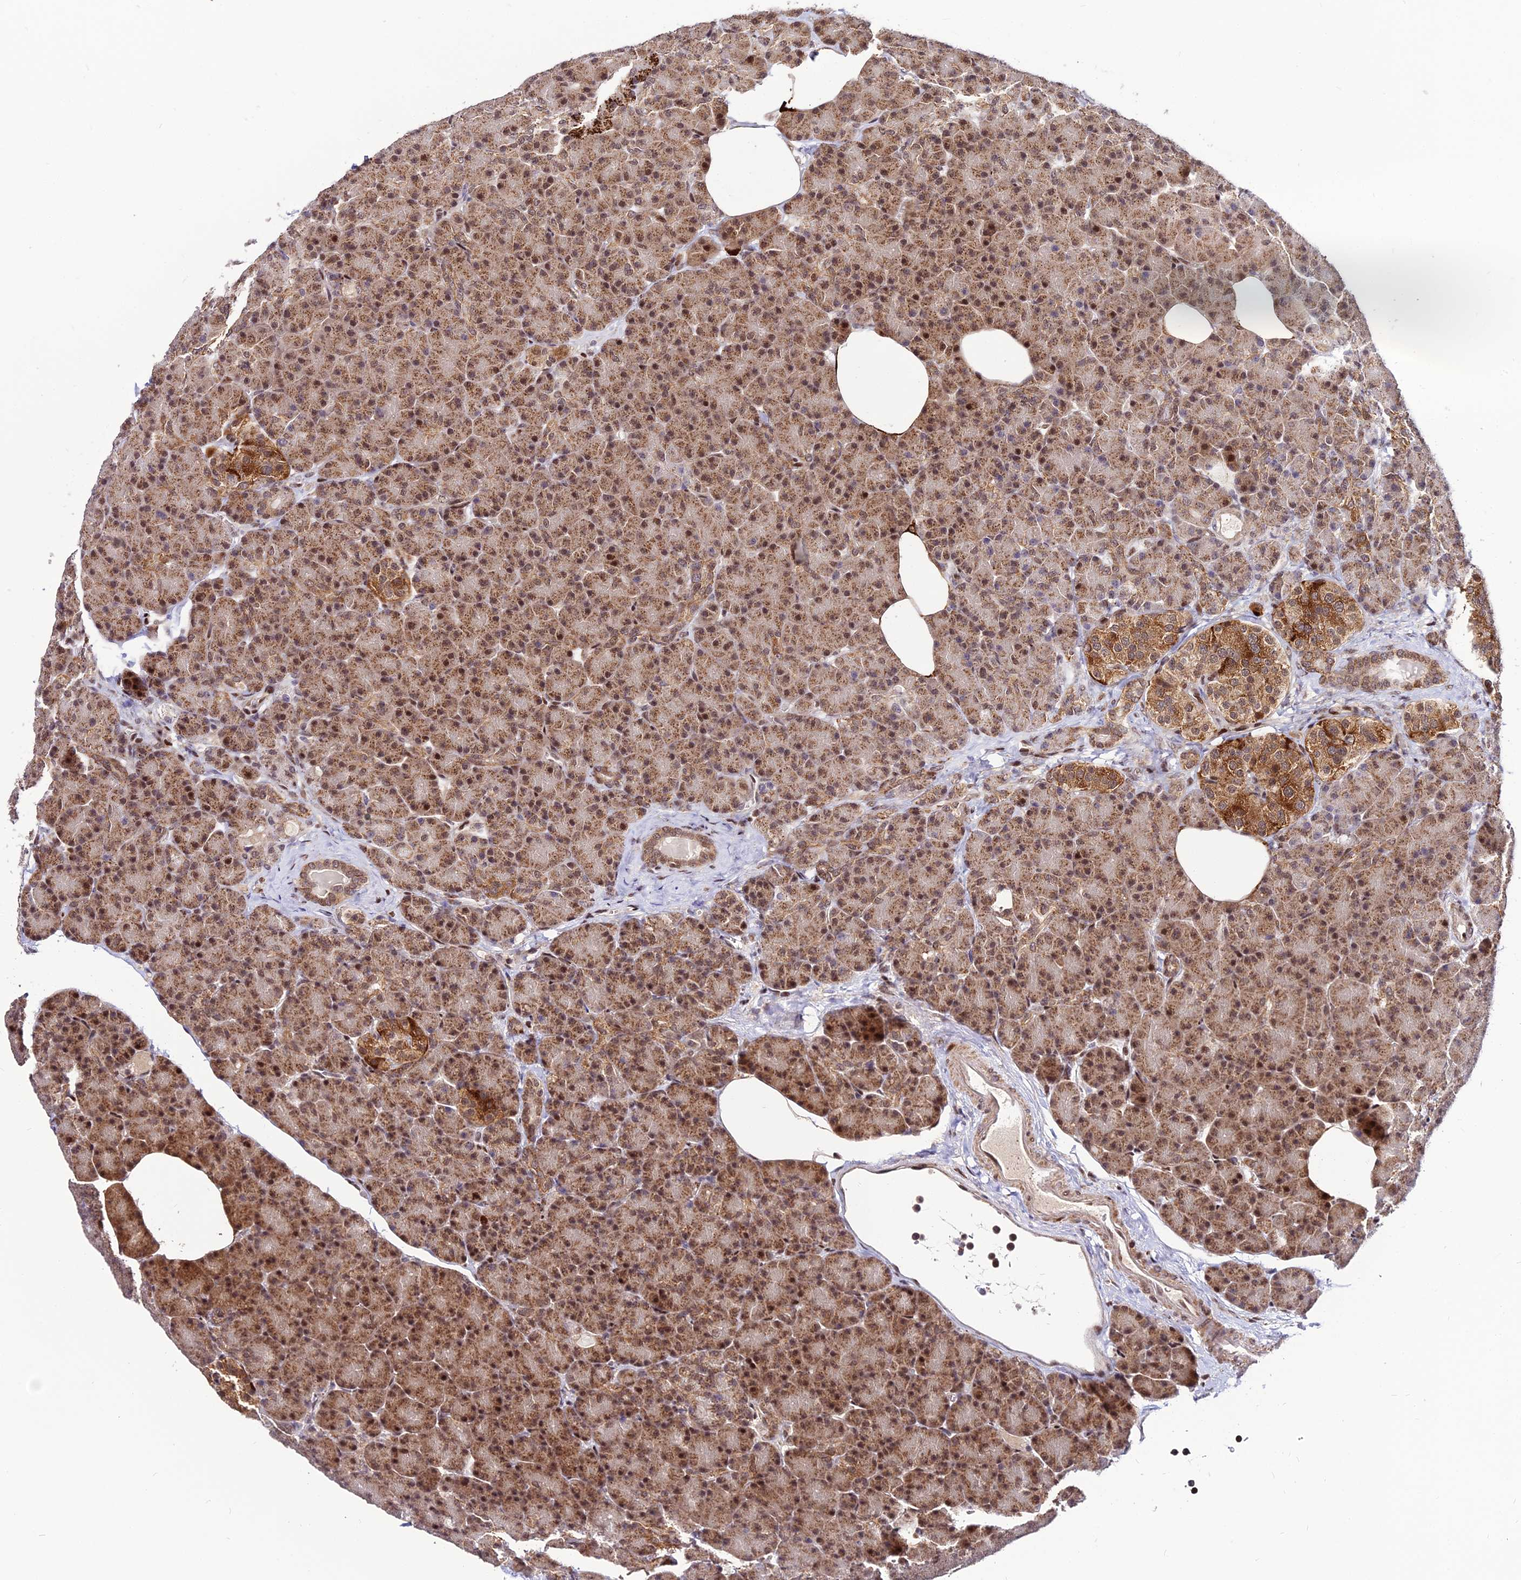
{"staining": {"intensity": "moderate", "quantity": ">75%", "location": "cytoplasmic/membranous,nuclear"}, "tissue": "pancreas", "cell_type": "Exocrine glandular cells", "image_type": "normal", "snomed": [{"axis": "morphology", "description": "Normal tissue, NOS"}, {"axis": "topography", "description": "Pancreas"}], "caption": "Pancreas stained with a brown dye reveals moderate cytoplasmic/membranous,nuclear positive positivity in approximately >75% of exocrine glandular cells.", "gene": "CIB3", "patient": {"sex": "female", "age": 43}}